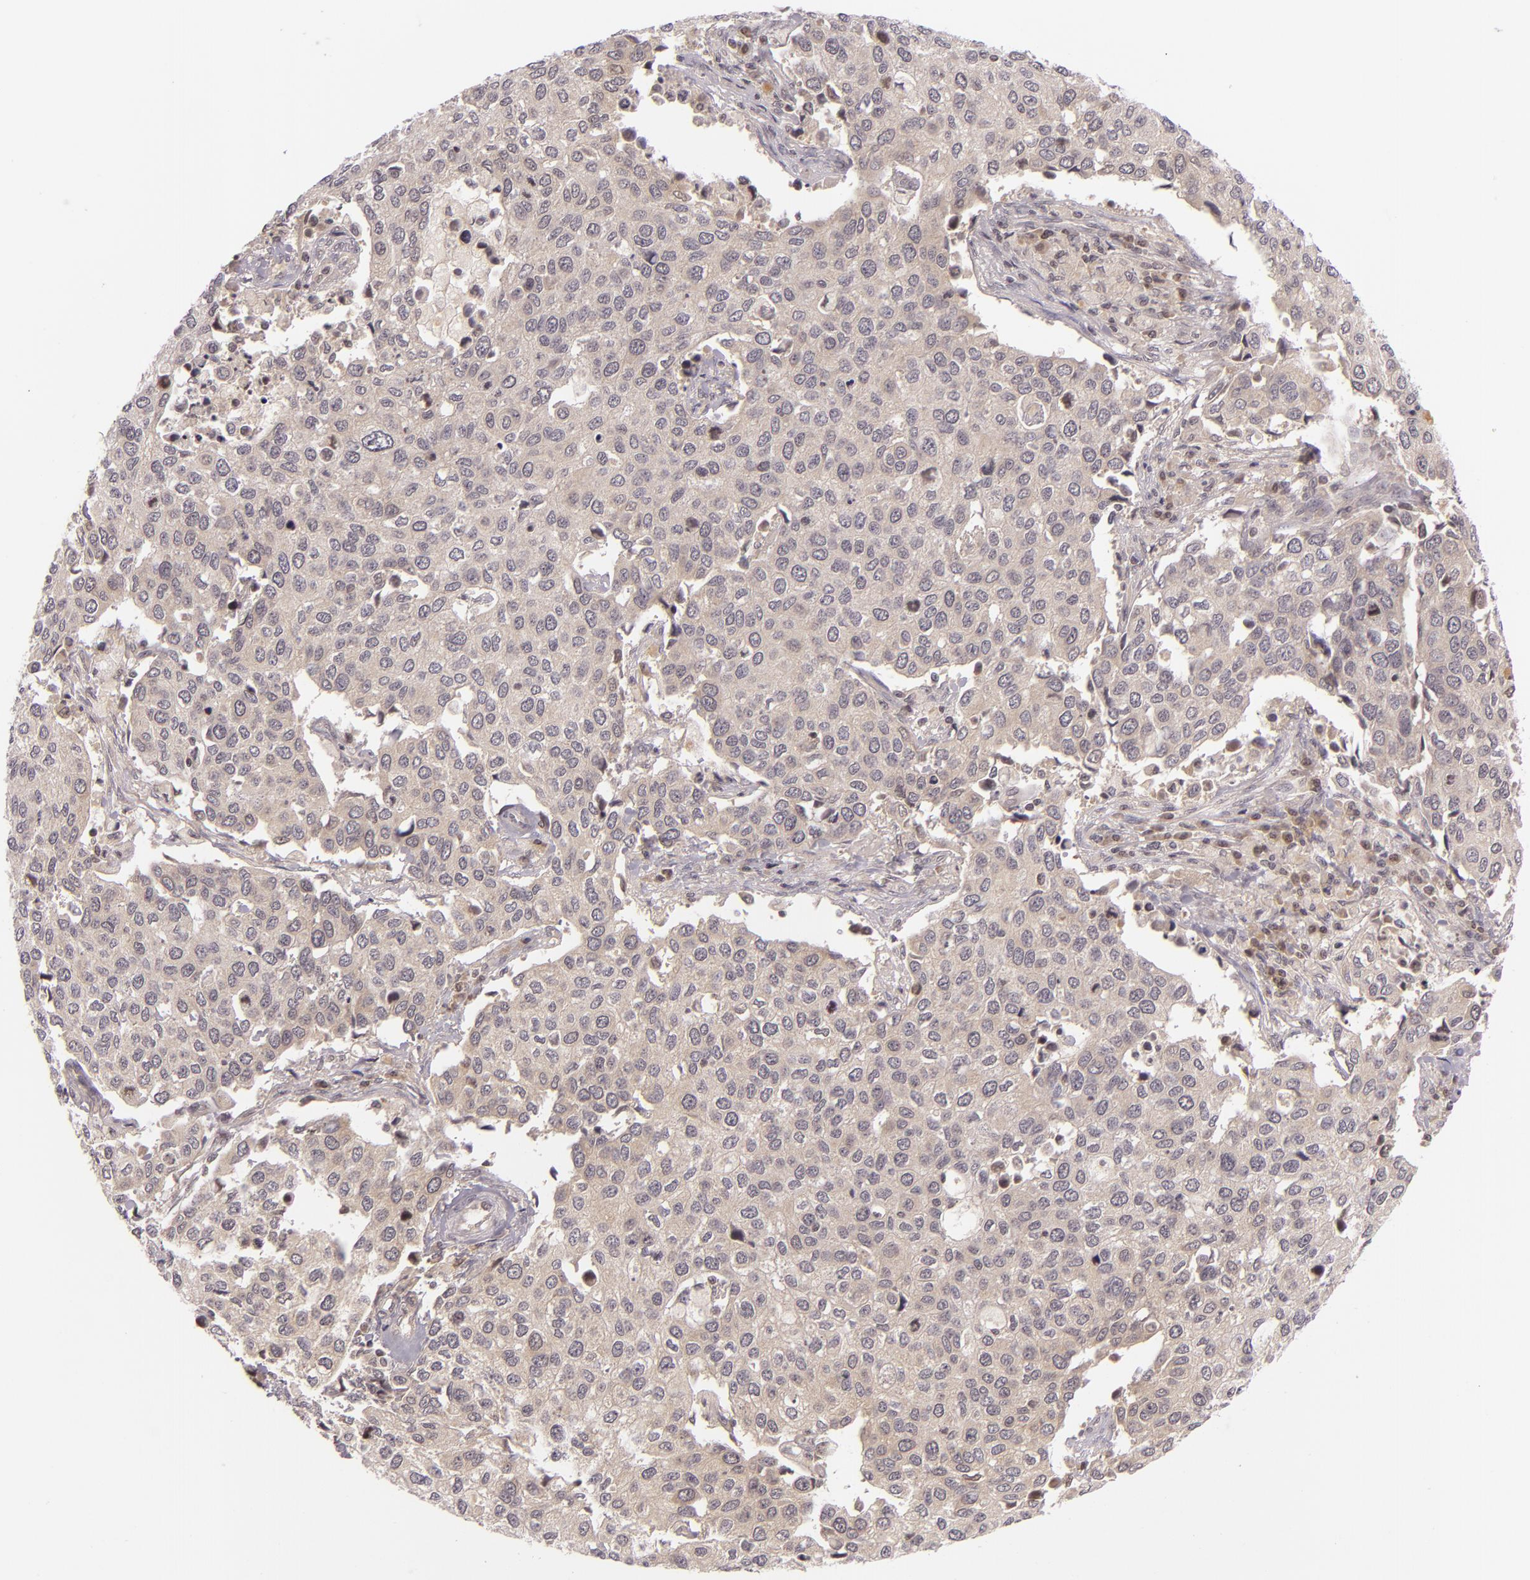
{"staining": {"intensity": "negative", "quantity": "none", "location": "none"}, "tissue": "cervical cancer", "cell_type": "Tumor cells", "image_type": "cancer", "snomed": [{"axis": "morphology", "description": "Squamous cell carcinoma, NOS"}, {"axis": "topography", "description": "Cervix"}], "caption": "Tumor cells show no significant protein staining in cervical cancer.", "gene": "CASP8", "patient": {"sex": "female", "age": 54}}